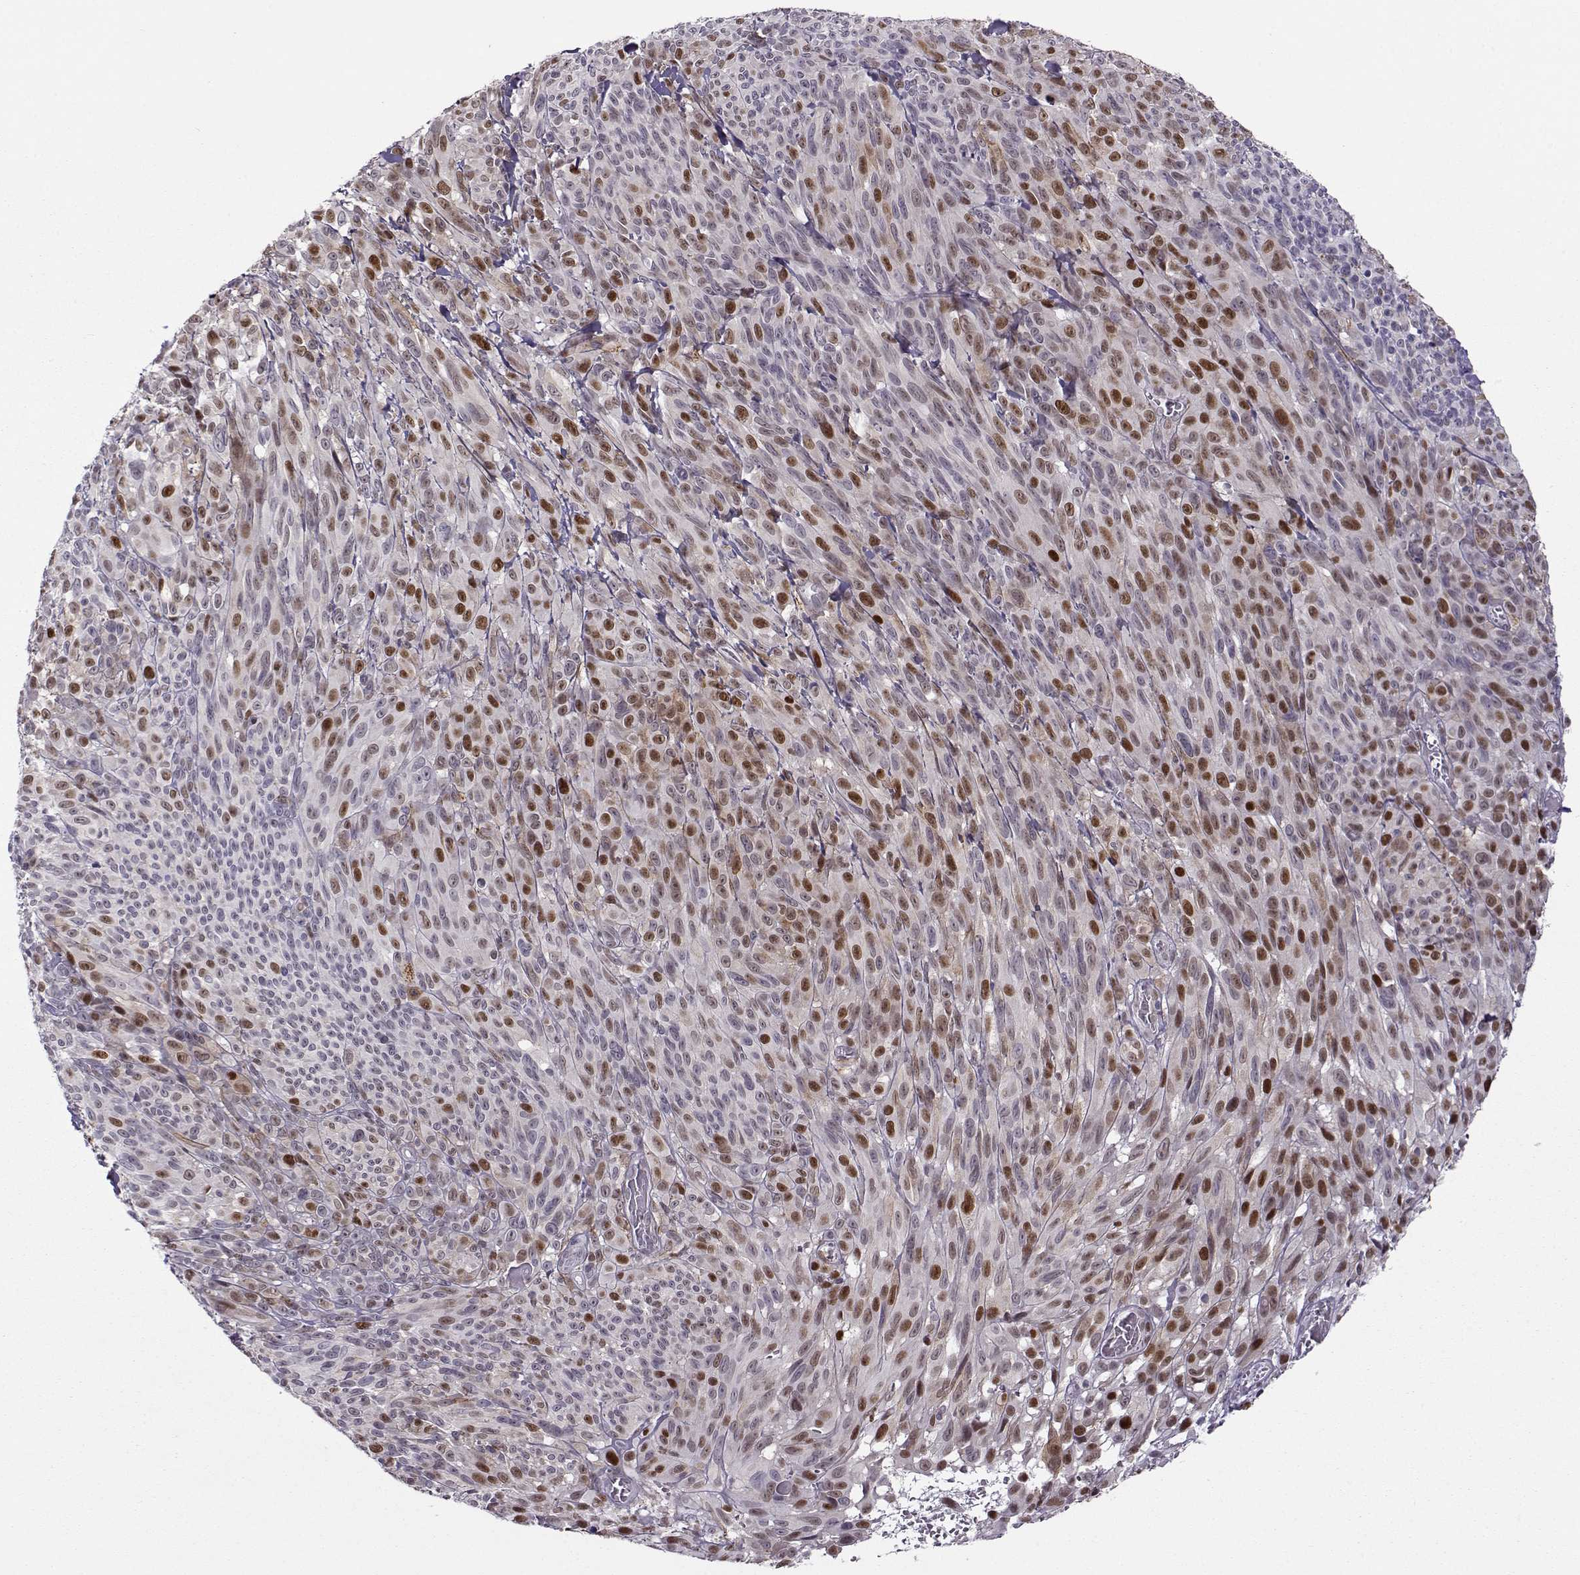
{"staining": {"intensity": "strong", "quantity": "<25%", "location": "nuclear"}, "tissue": "melanoma", "cell_type": "Tumor cells", "image_type": "cancer", "snomed": [{"axis": "morphology", "description": "Malignant melanoma, NOS"}, {"axis": "topography", "description": "Skin"}], "caption": "Tumor cells display medium levels of strong nuclear staining in approximately <25% of cells in malignant melanoma.", "gene": "BACH1", "patient": {"sex": "male", "age": 83}}